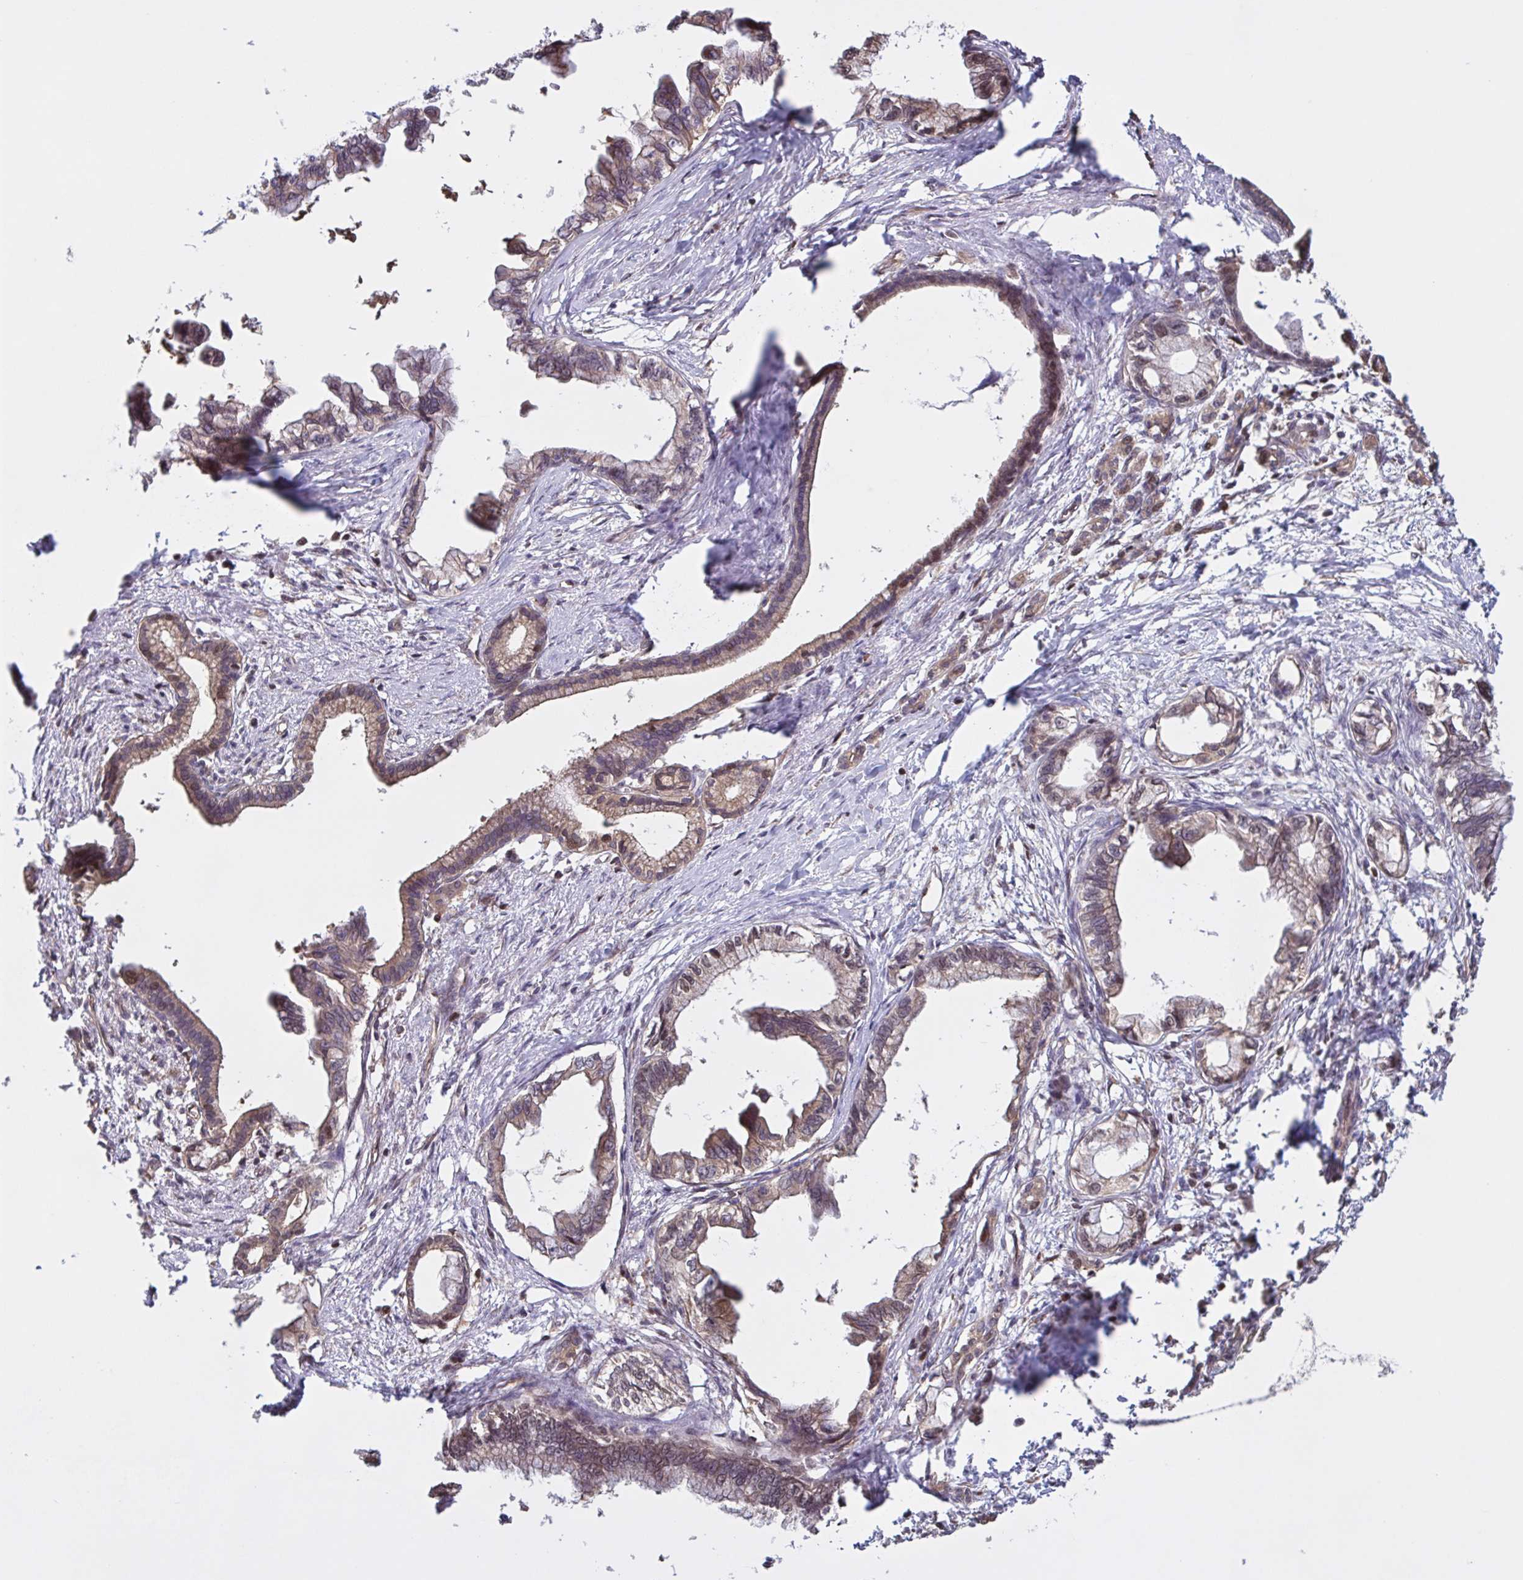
{"staining": {"intensity": "weak", "quantity": ">75%", "location": "cytoplasmic/membranous"}, "tissue": "pancreatic cancer", "cell_type": "Tumor cells", "image_type": "cancer", "snomed": [{"axis": "morphology", "description": "Adenocarcinoma, NOS"}, {"axis": "topography", "description": "Pancreas"}], "caption": "Pancreatic adenocarcinoma stained for a protein shows weak cytoplasmic/membranous positivity in tumor cells. (Stains: DAB in brown, nuclei in blue, Microscopy: brightfield microscopy at high magnification).", "gene": "SEC63", "patient": {"sex": "male", "age": 61}}